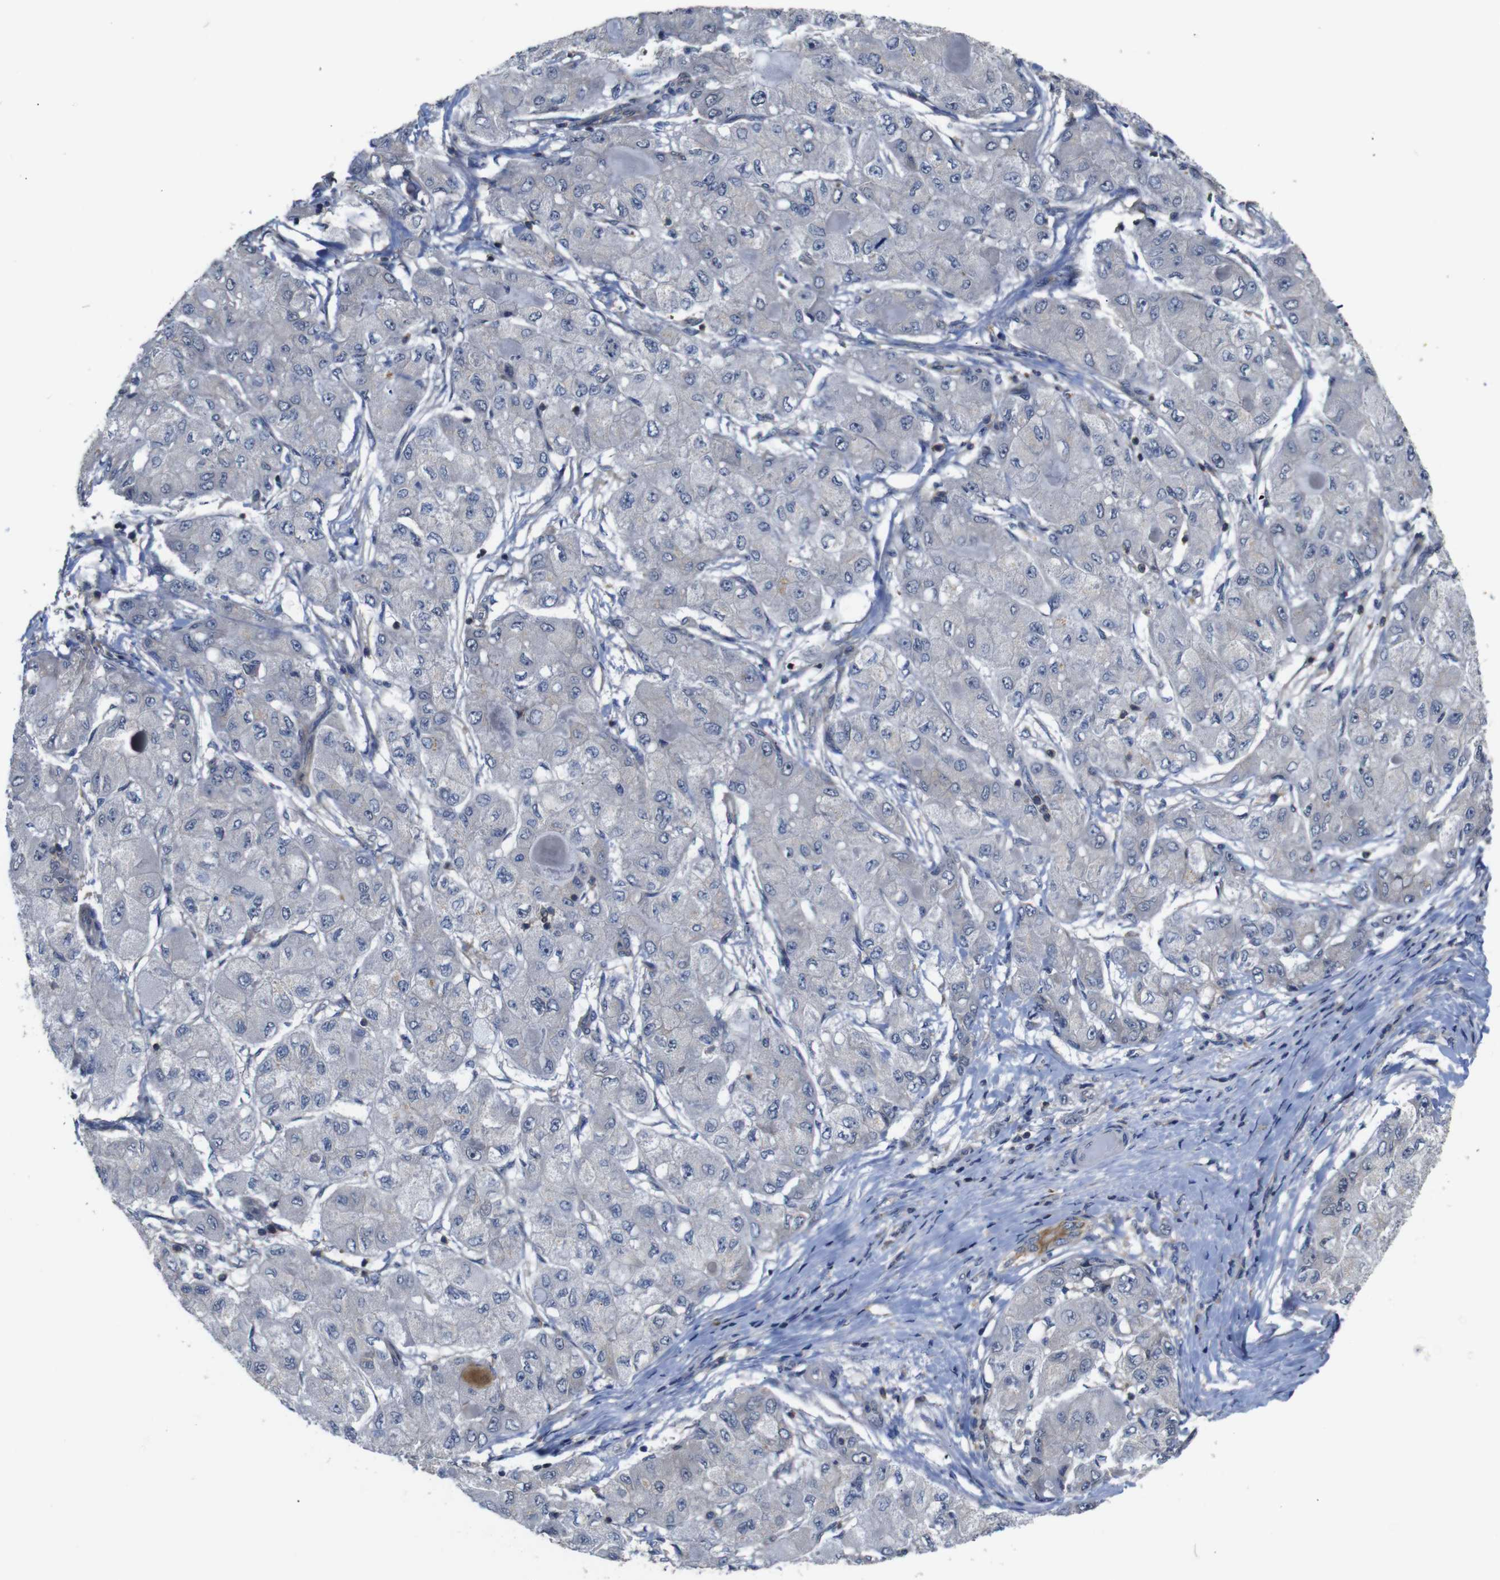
{"staining": {"intensity": "negative", "quantity": "none", "location": "none"}, "tissue": "liver cancer", "cell_type": "Tumor cells", "image_type": "cancer", "snomed": [{"axis": "morphology", "description": "Carcinoma, Hepatocellular, NOS"}, {"axis": "topography", "description": "Liver"}], "caption": "Protein analysis of hepatocellular carcinoma (liver) exhibits no significant staining in tumor cells. The staining is performed using DAB brown chromogen with nuclei counter-stained in using hematoxylin.", "gene": "BRWD3", "patient": {"sex": "male", "age": 80}}